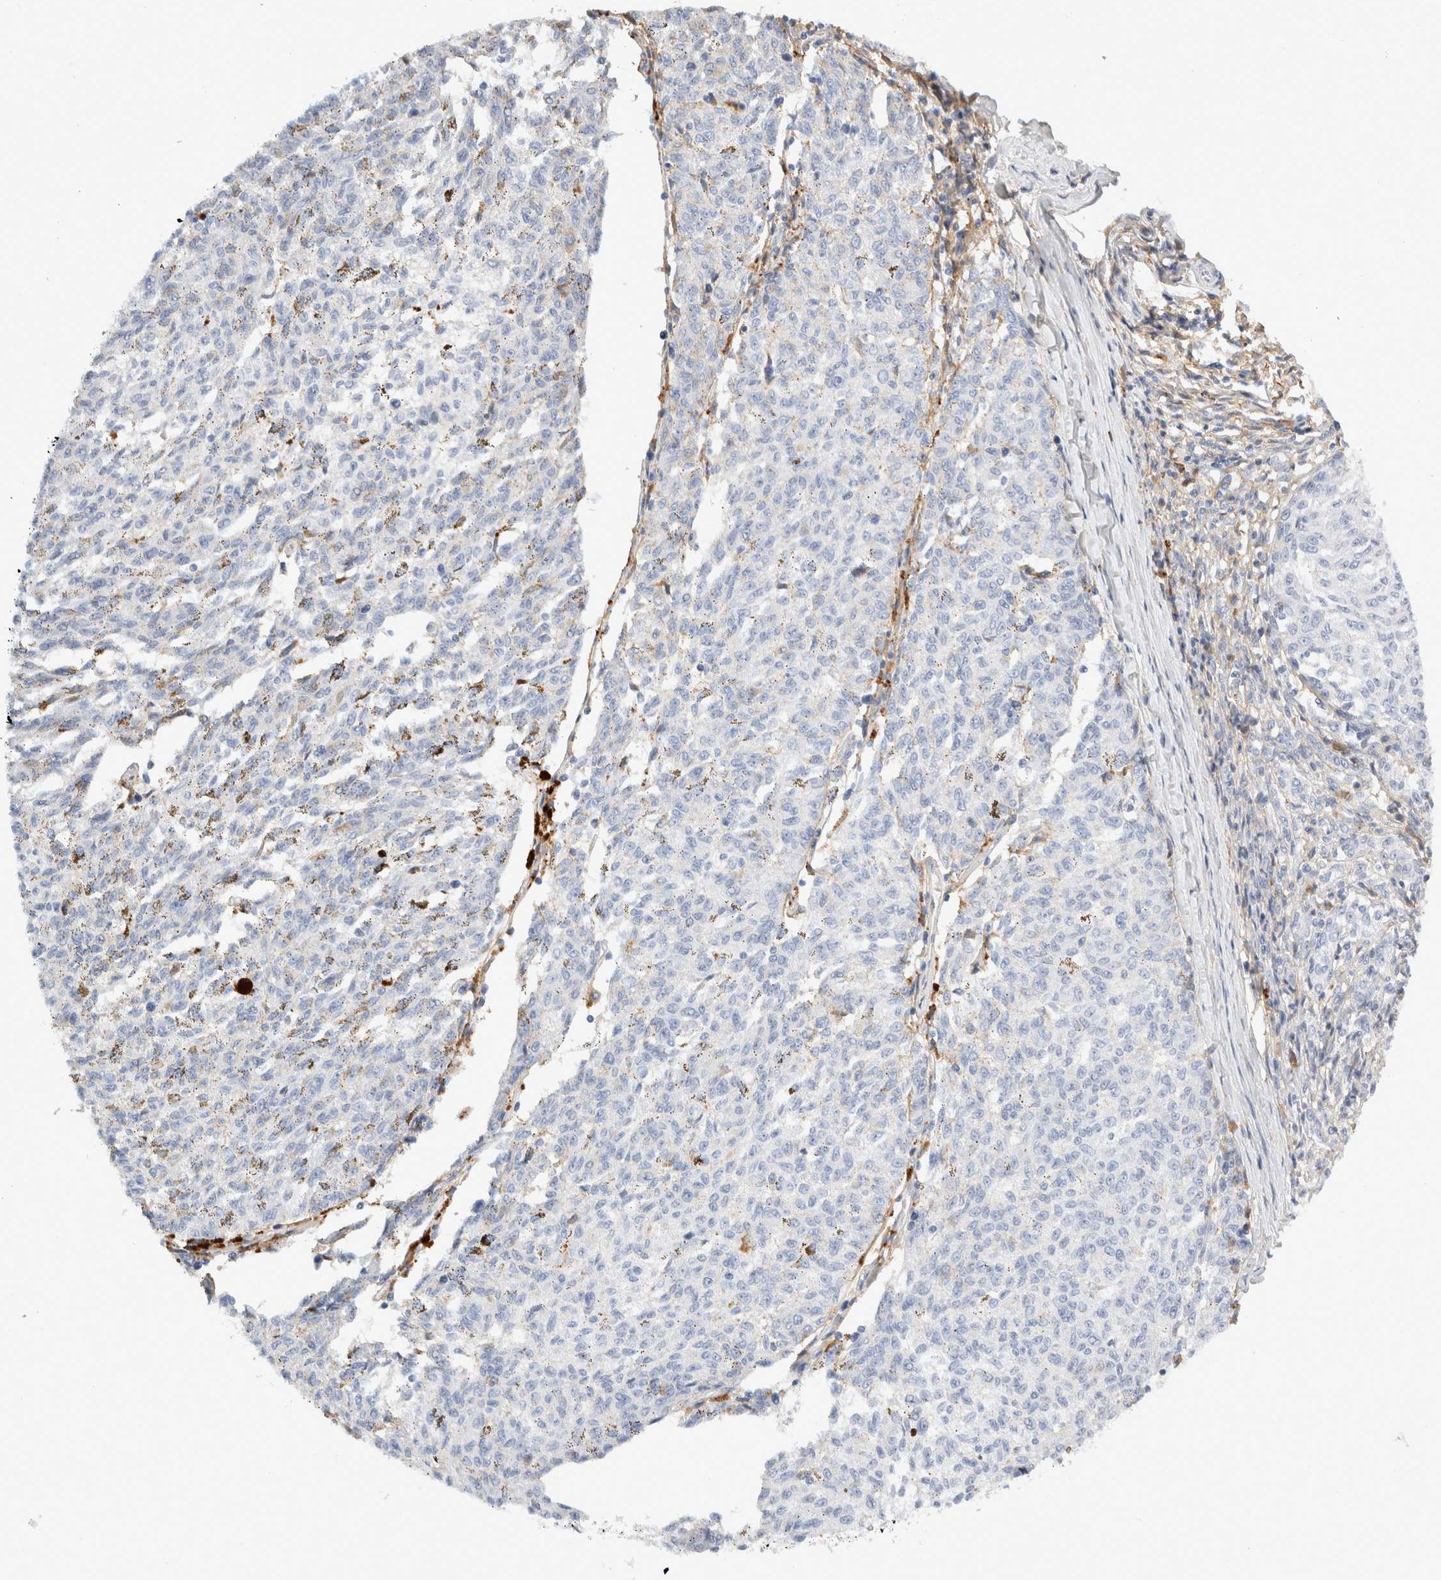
{"staining": {"intensity": "negative", "quantity": "none", "location": "none"}, "tissue": "melanoma", "cell_type": "Tumor cells", "image_type": "cancer", "snomed": [{"axis": "morphology", "description": "Malignant melanoma, NOS"}, {"axis": "topography", "description": "Skin"}], "caption": "Immunohistochemistry micrograph of melanoma stained for a protein (brown), which exhibits no staining in tumor cells.", "gene": "FGL2", "patient": {"sex": "female", "age": 72}}